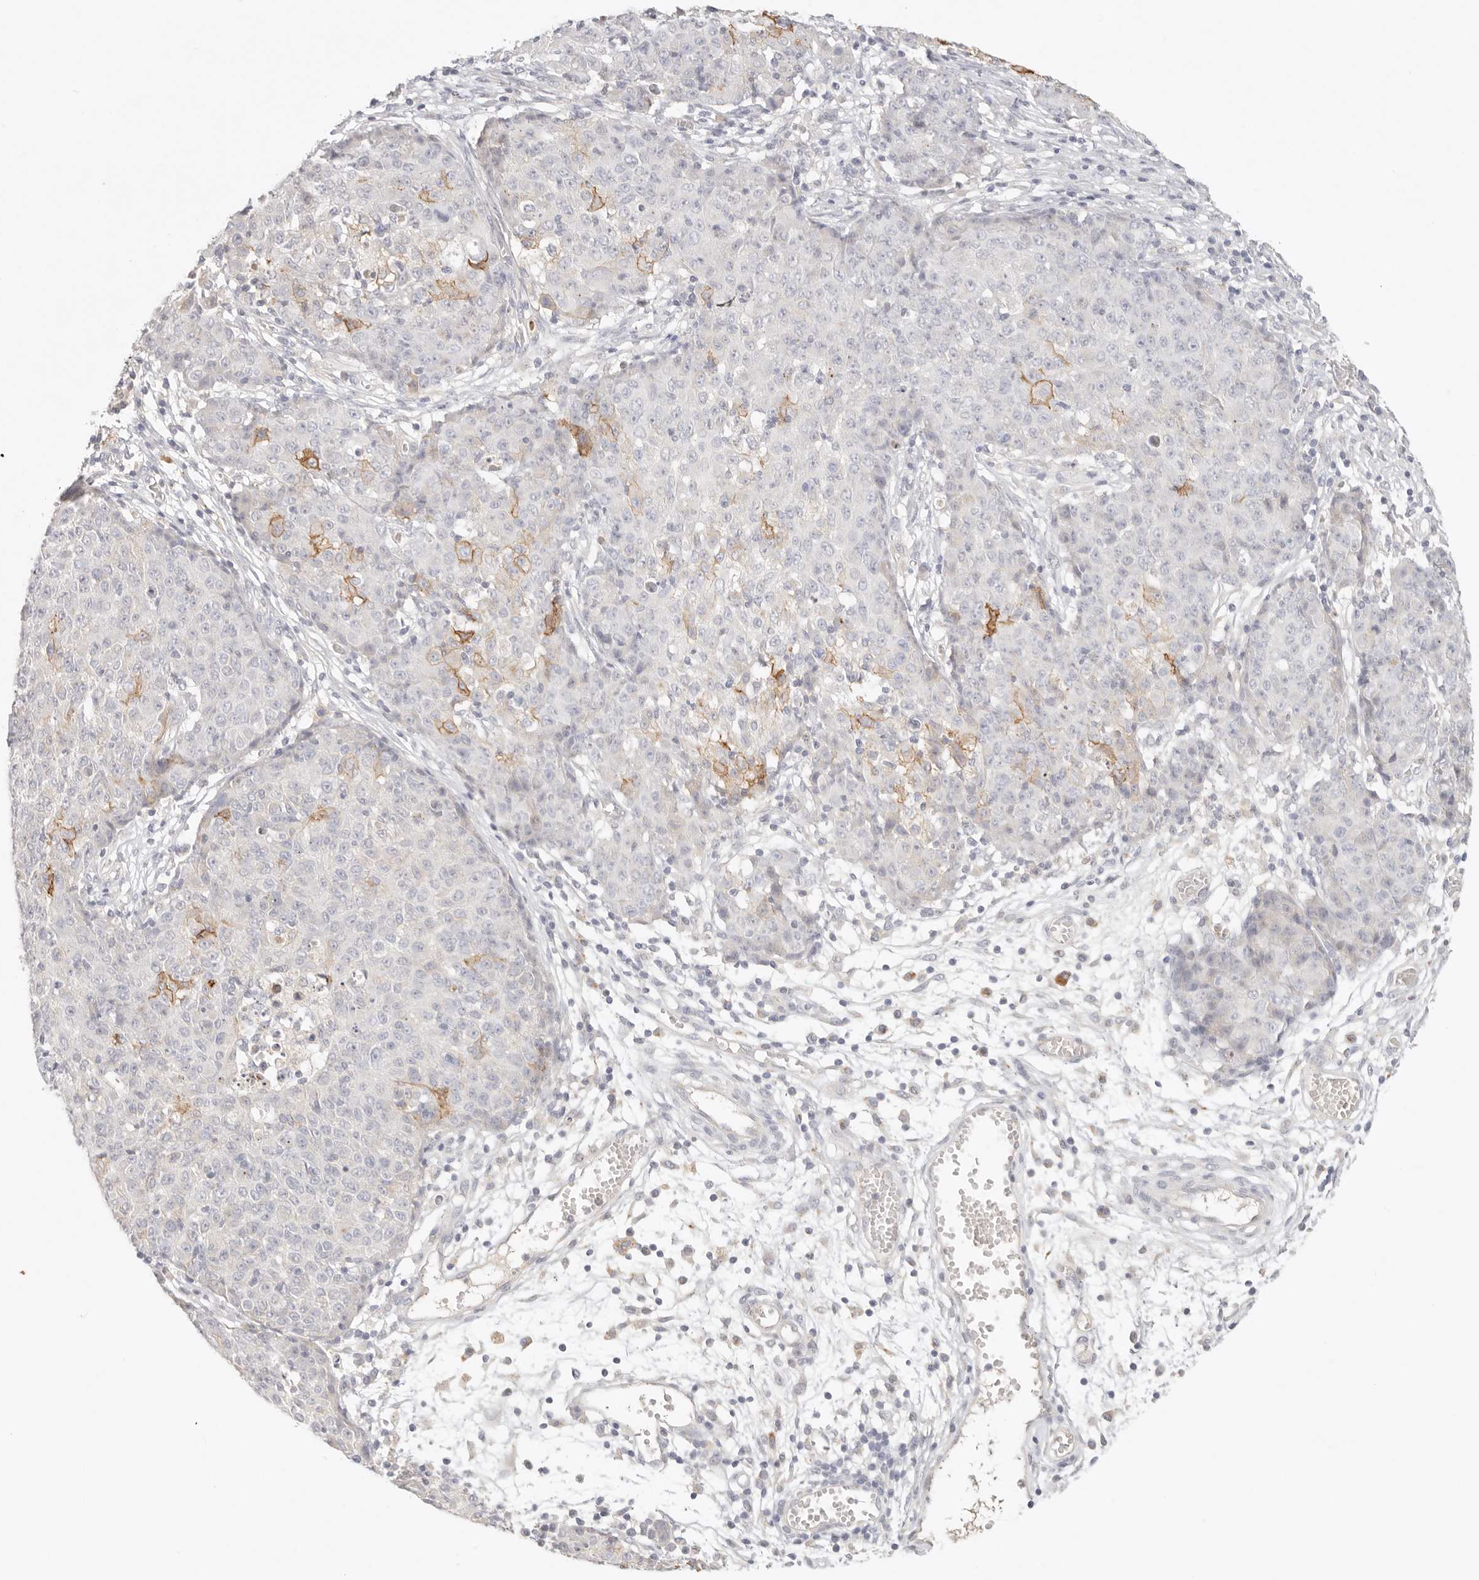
{"staining": {"intensity": "moderate", "quantity": "<25%", "location": "cytoplasmic/membranous"}, "tissue": "ovarian cancer", "cell_type": "Tumor cells", "image_type": "cancer", "snomed": [{"axis": "morphology", "description": "Carcinoma, endometroid"}, {"axis": "topography", "description": "Ovary"}], "caption": "A brown stain highlights moderate cytoplasmic/membranous expression of a protein in endometroid carcinoma (ovarian) tumor cells.", "gene": "CEP120", "patient": {"sex": "female", "age": 42}}